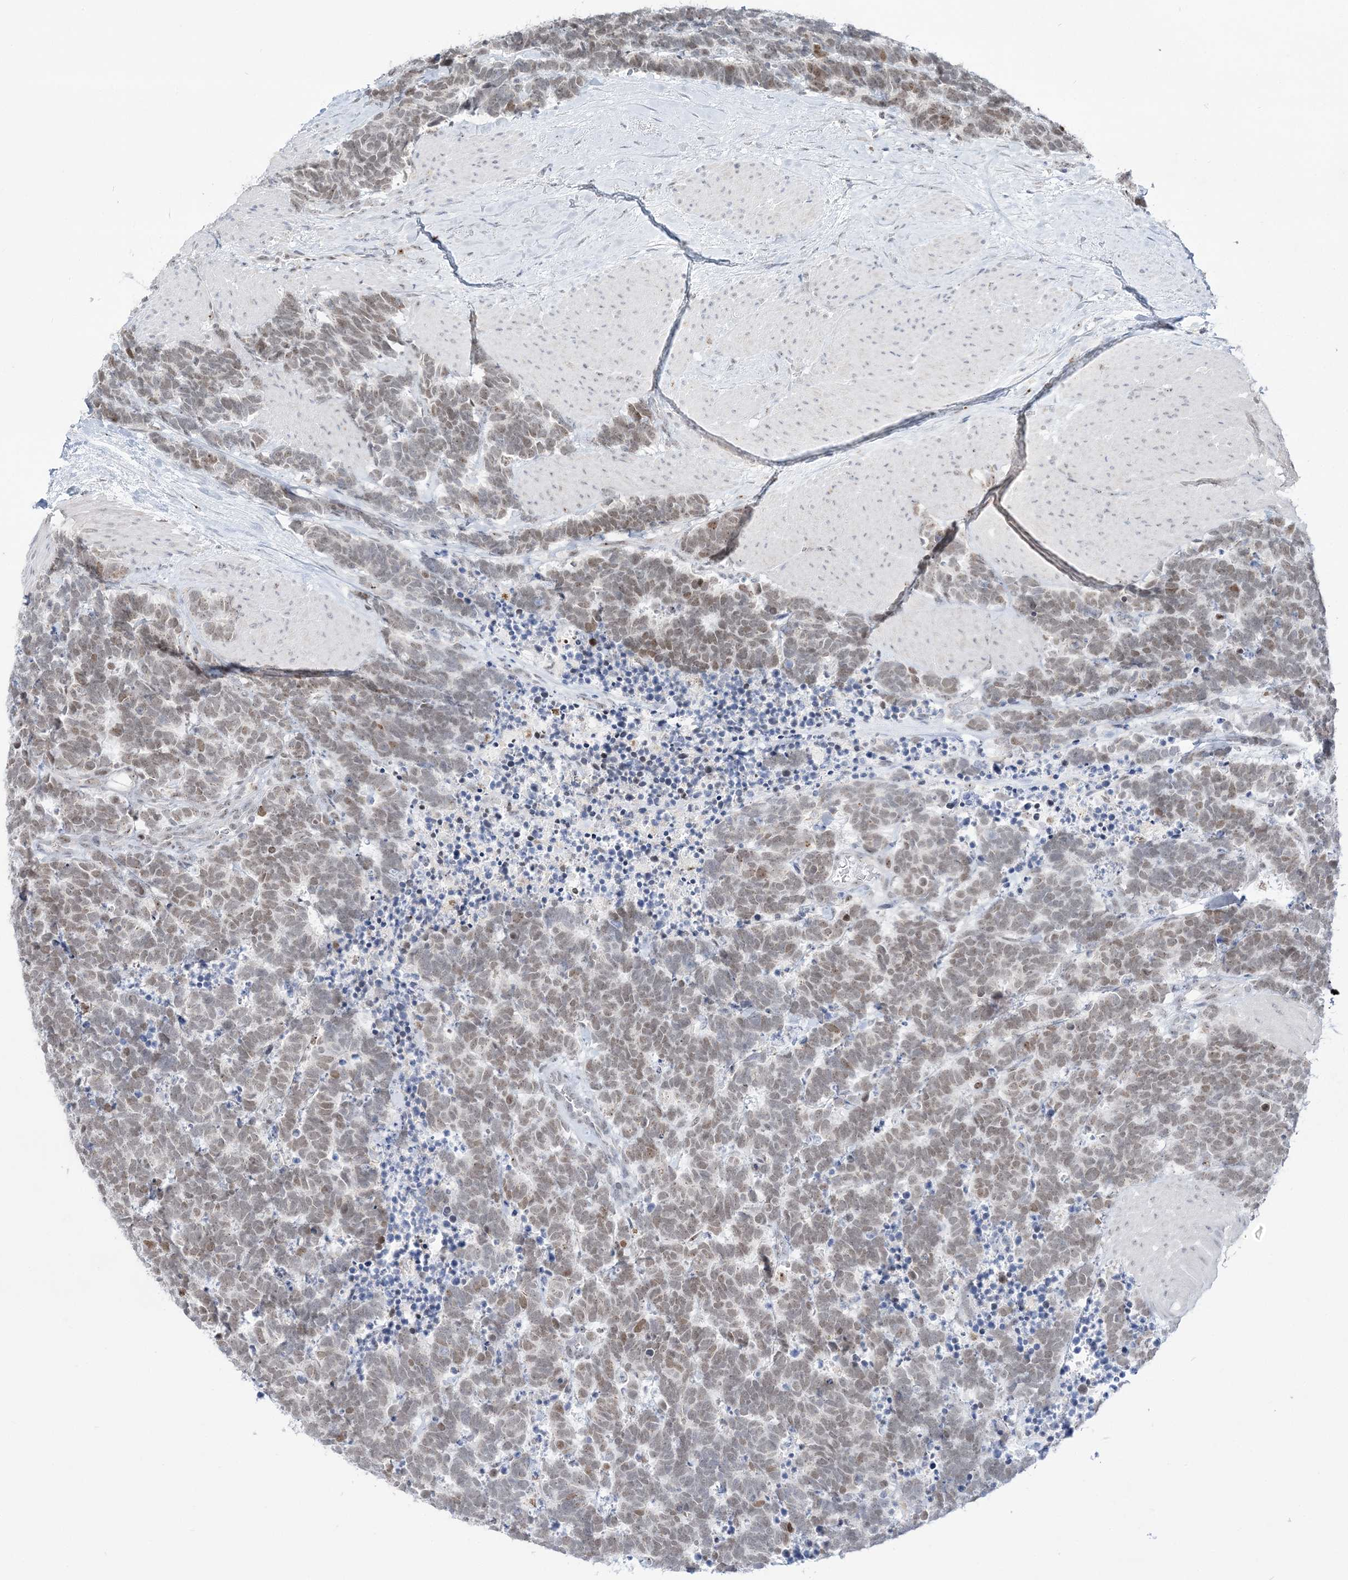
{"staining": {"intensity": "weak", "quantity": ">75%", "location": "nuclear"}, "tissue": "carcinoid", "cell_type": "Tumor cells", "image_type": "cancer", "snomed": [{"axis": "morphology", "description": "Carcinoma, NOS"}, {"axis": "morphology", "description": "Carcinoid, malignant, NOS"}, {"axis": "topography", "description": "Urinary bladder"}], "caption": "DAB immunohistochemical staining of human malignant carcinoid displays weak nuclear protein expression in approximately >75% of tumor cells. (DAB IHC, brown staining for protein, blue staining for nuclei).", "gene": "DDX21", "patient": {"sex": "male", "age": 57}}